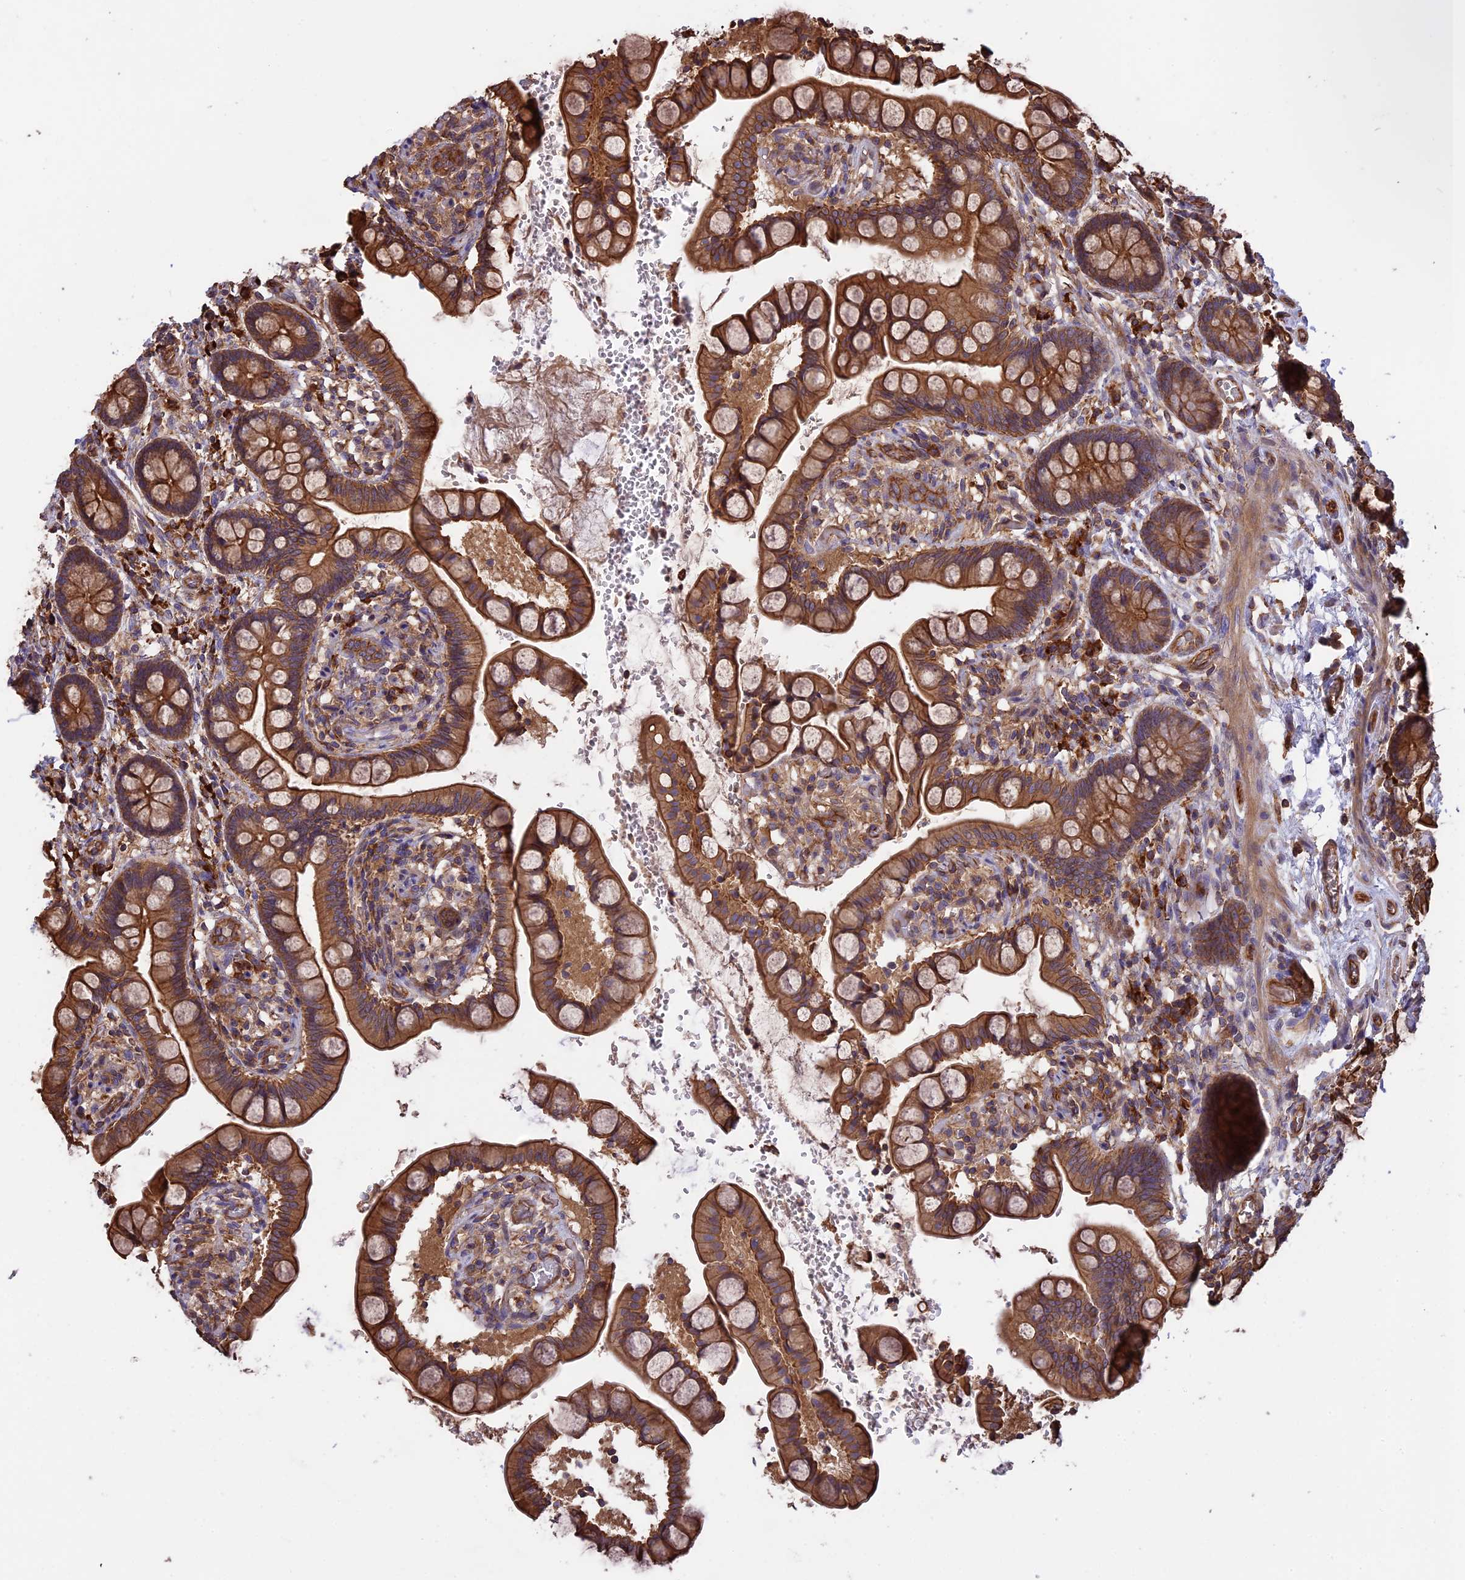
{"staining": {"intensity": "strong", "quantity": ">75%", "location": "cytoplasmic/membranous"}, "tissue": "small intestine", "cell_type": "Glandular cells", "image_type": "normal", "snomed": [{"axis": "morphology", "description": "Normal tissue, NOS"}, {"axis": "topography", "description": "Small intestine"}], "caption": "Protein staining demonstrates strong cytoplasmic/membranous positivity in about >75% of glandular cells in benign small intestine.", "gene": "GAS8", "patient": {"sex": "male", "age": 52}}